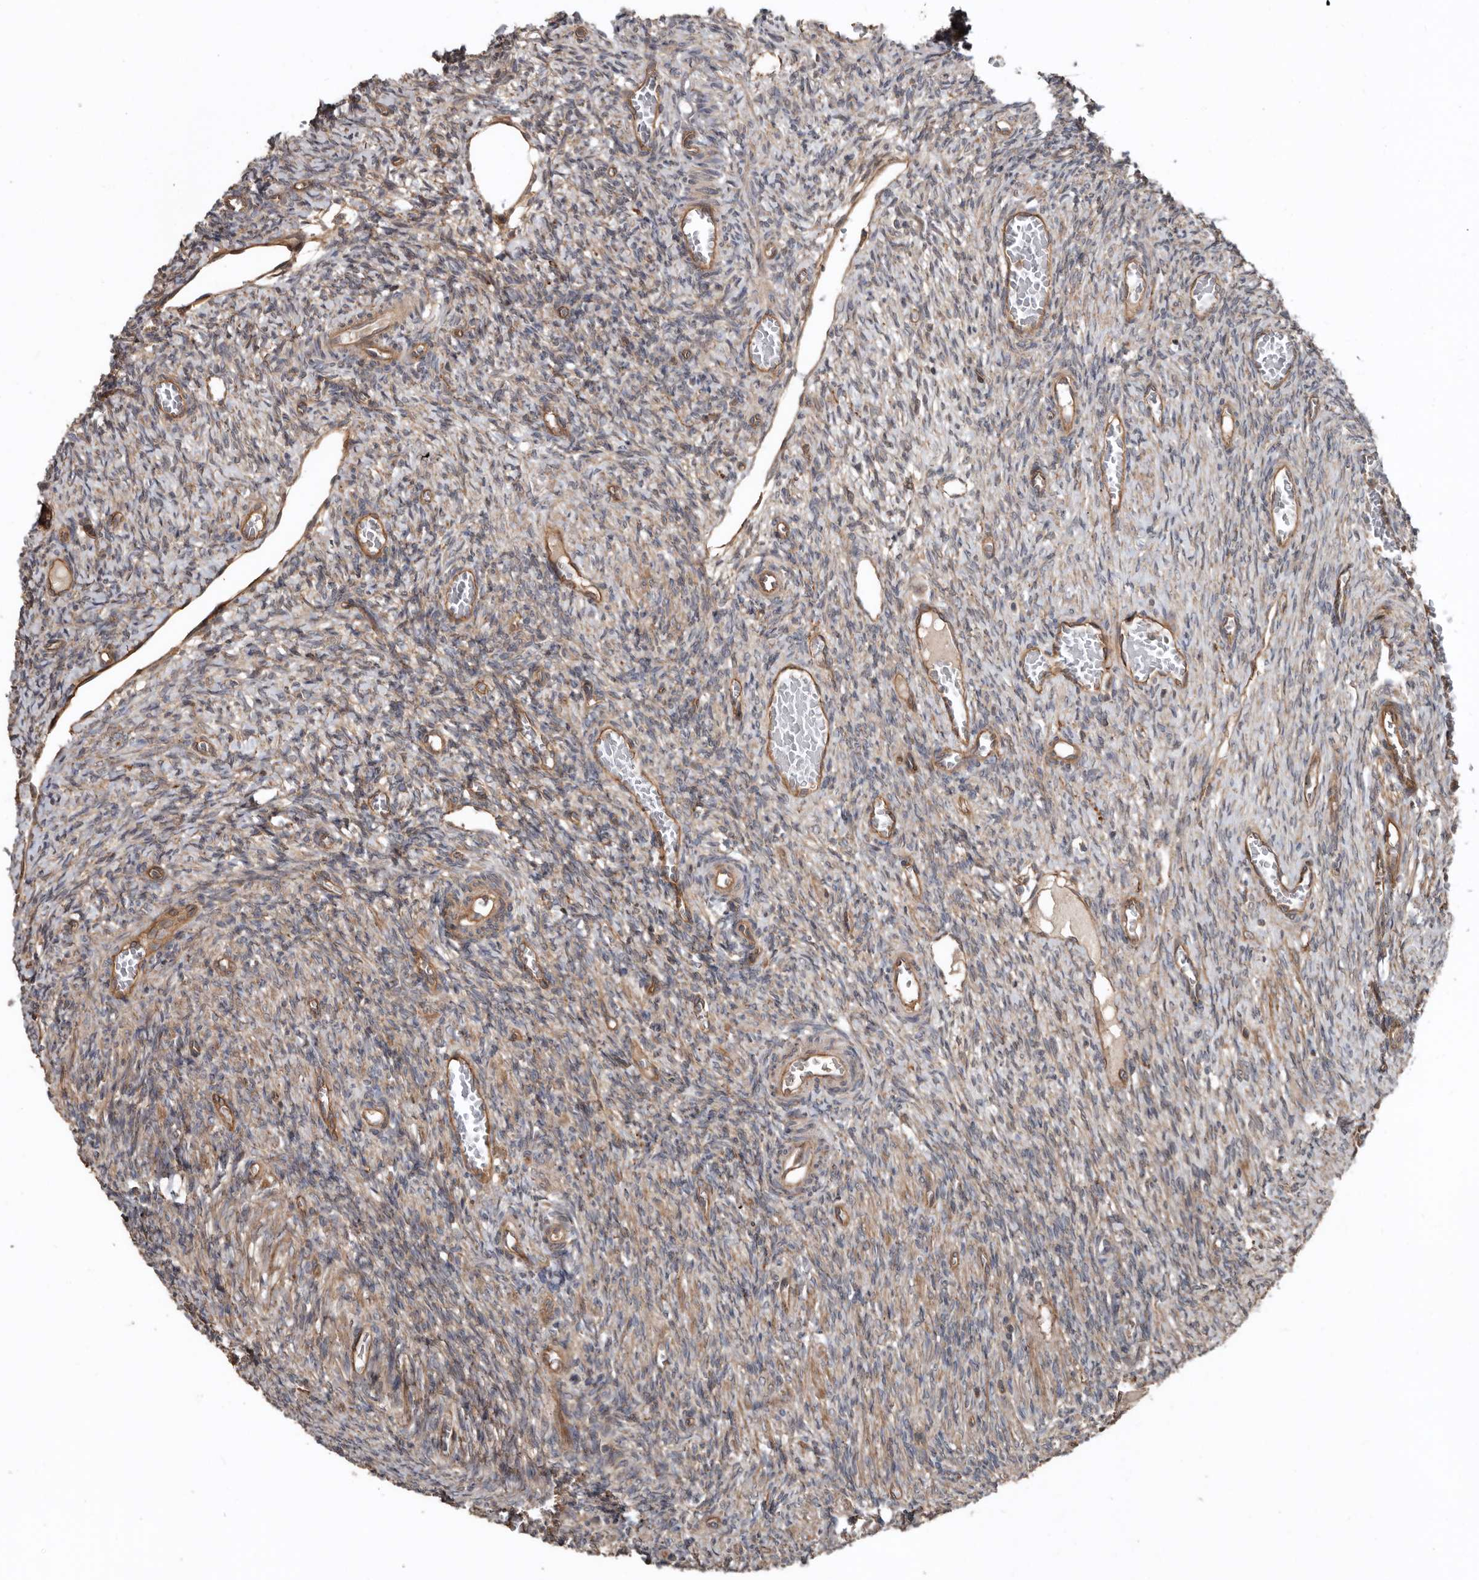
{"staining": {"intensity": "weak", "quantity": ">75%", "location": "cytoplasmic/membranous"}, "tissue": "ovary", "cell_type": "Ovarian stroma cells", "image_type": "normal", "snomed": [{"axis": "morphology", "description": "Normal tissue, NOS"}, {"axis": "topography", "description": "Ovary"}], "caption": "DAB immunohistochemical staining of normal human ovary shows weak cytoplasmic/membranous protein staining in approximately >75% of ovarian stroma cells.", "gene": "EXOC3L1", "patient": {"sex": "female", "age": 27}}